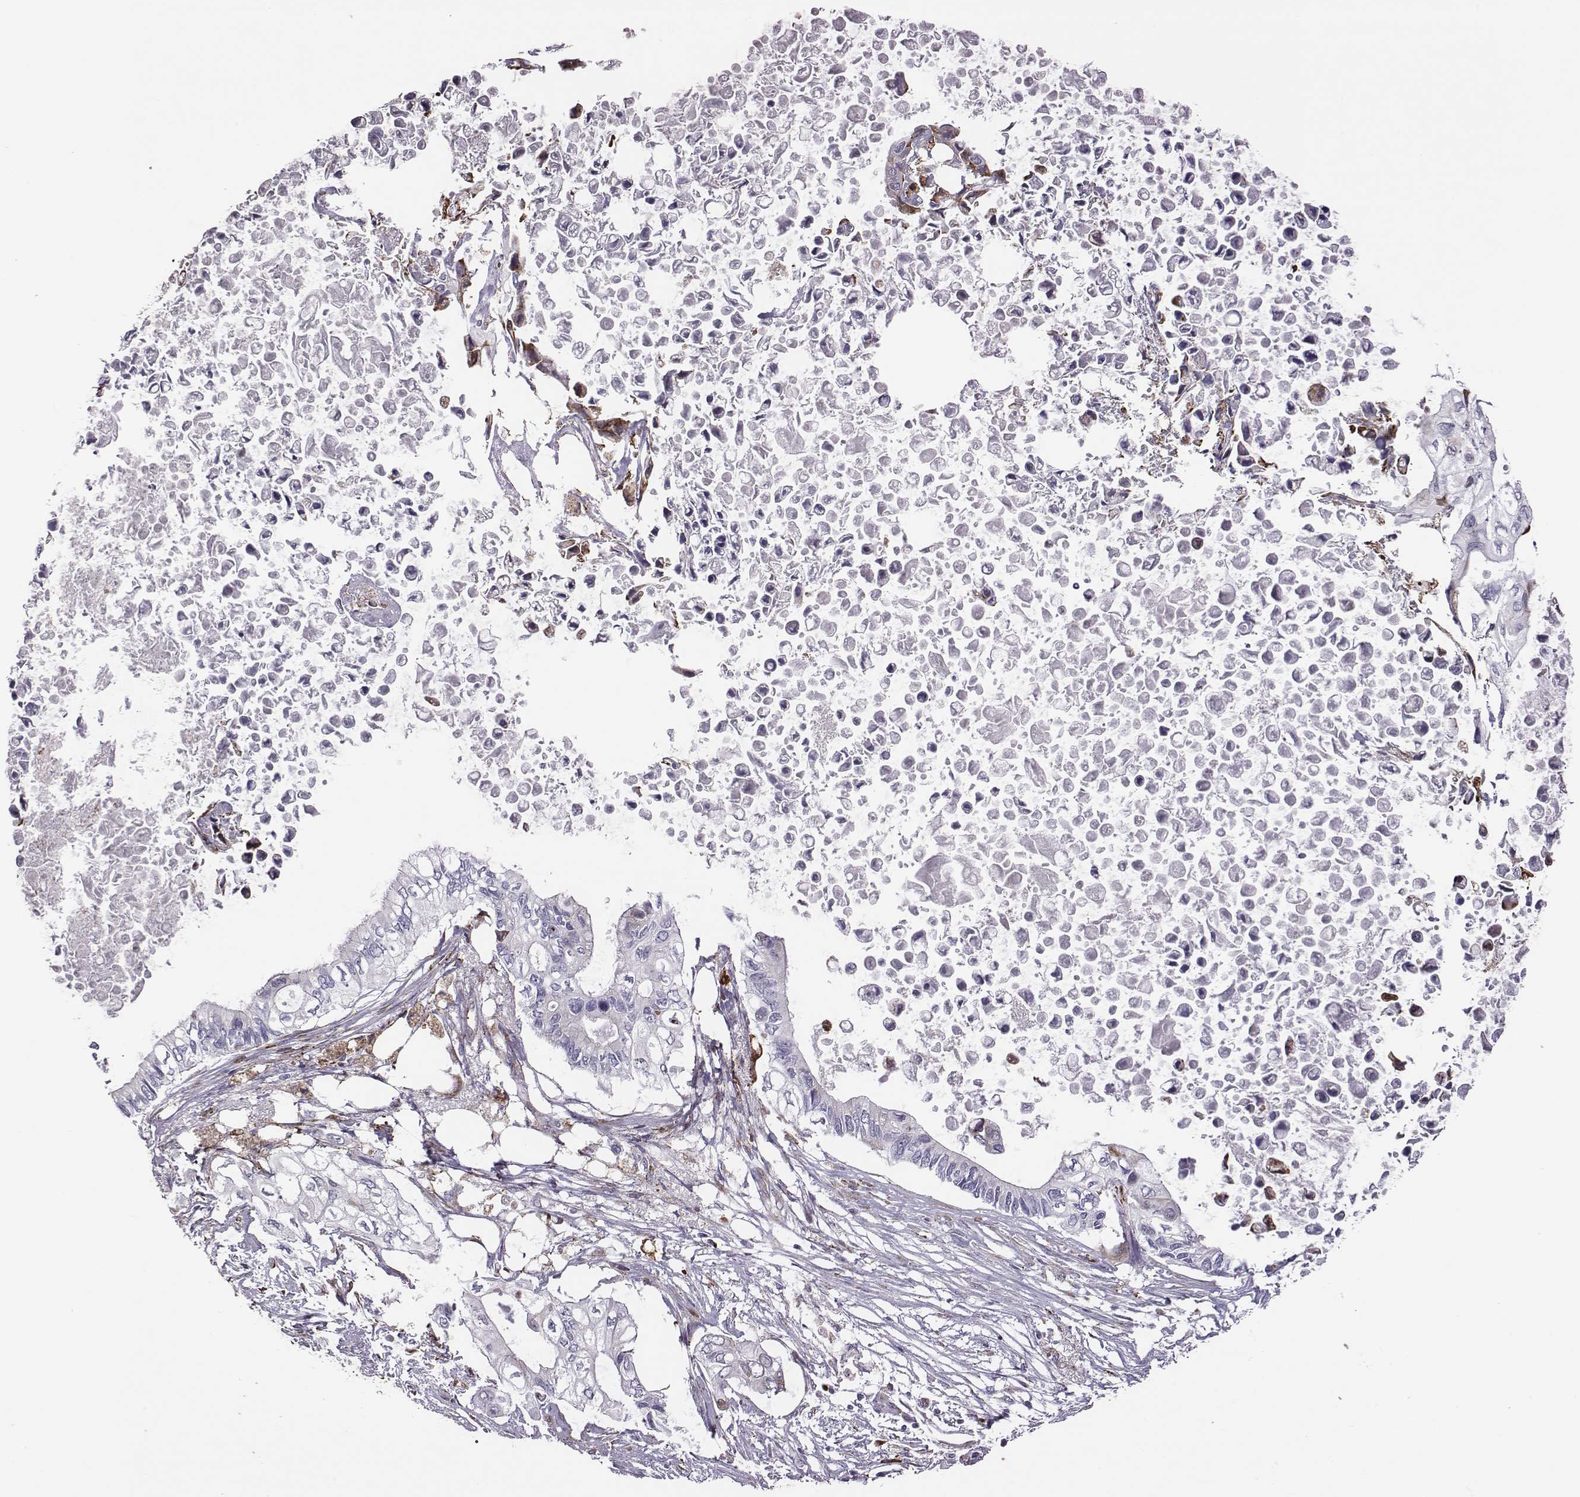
{"staining": {"intensity": "negative", "quantity": "none", "location": "none"}, "tissue": "pancreatic cancer", "cell_type": "Tumor cells", "image_type": "cancer", "snomed": [{"axis": "morphology", "description": "Adenocarcinoma, NOS"}, {"axis": "topography", "description": "Pancreas"}], "caption": "The photomicrograph exhibits no staining of tumor cells in pancreatic cancer (adenocarcinoma).", "gene": "SELENOI", "patient": {"sex": "female", "age": 63}}